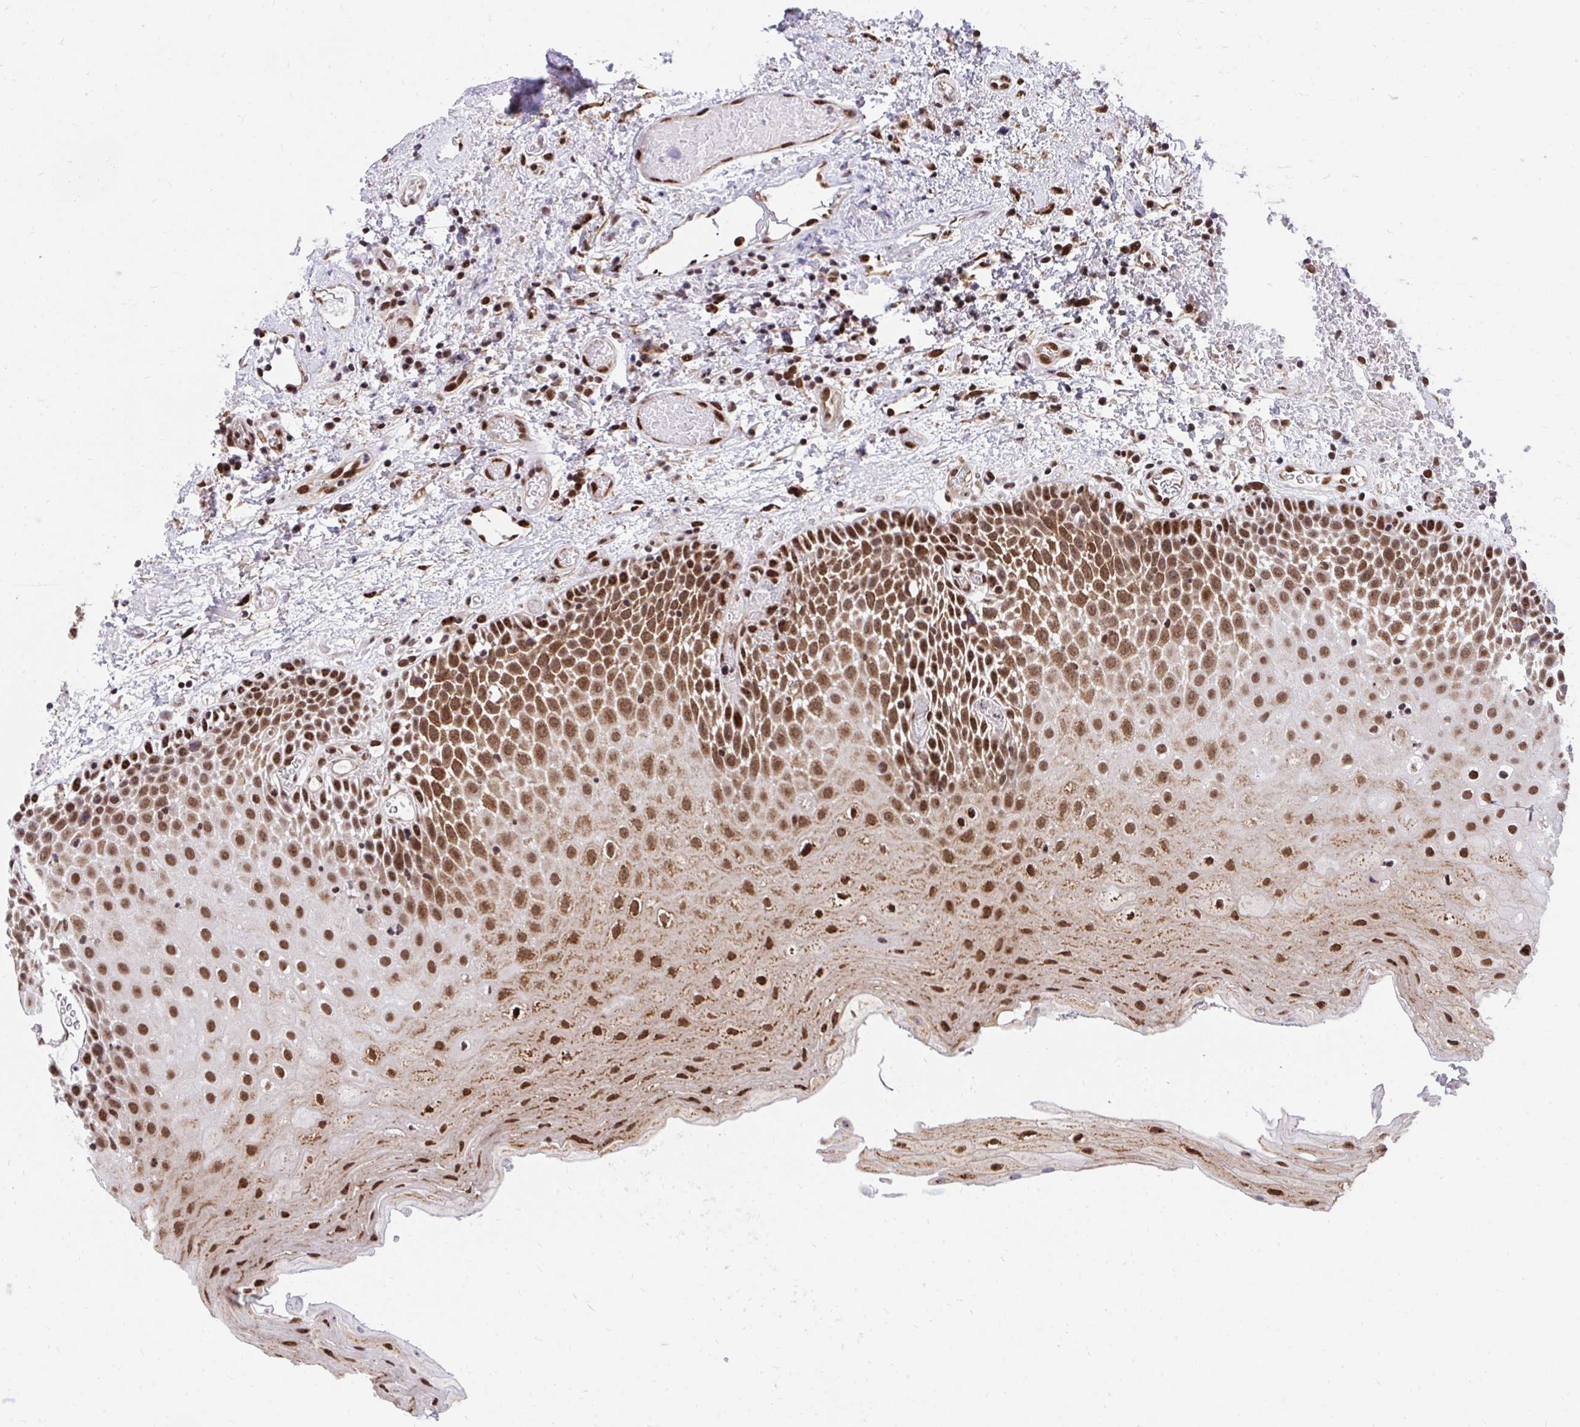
{"staining": {"intensity": "strong", "quantity": ">75%", "location": "cytoplasmic/membranous,nuclear"}, "tissue": "oral mucosa", "cell_type": "Squamous epithelial cells", "image_type": "normal", "snomed": [{"axis": "morphology", "description": "Normal tissue, NOS"}, {"axis": "topography", "description": "Oral tissue"}], "caption": "Immunohistochemistry (DAB (3,3'-diaminobenzidine)) staining of unremarkable human oral mucosa demonstrates strong cytoplasmic/membranous,nuclear protein staining in about >75% of squamous epithelial cells. (DAB (3,3'-diaminobenzidine) IHC with brightfield microscopy, high magnification).", "gene": "HOXA4", "patient": {"sex": "female", "age": 82}}